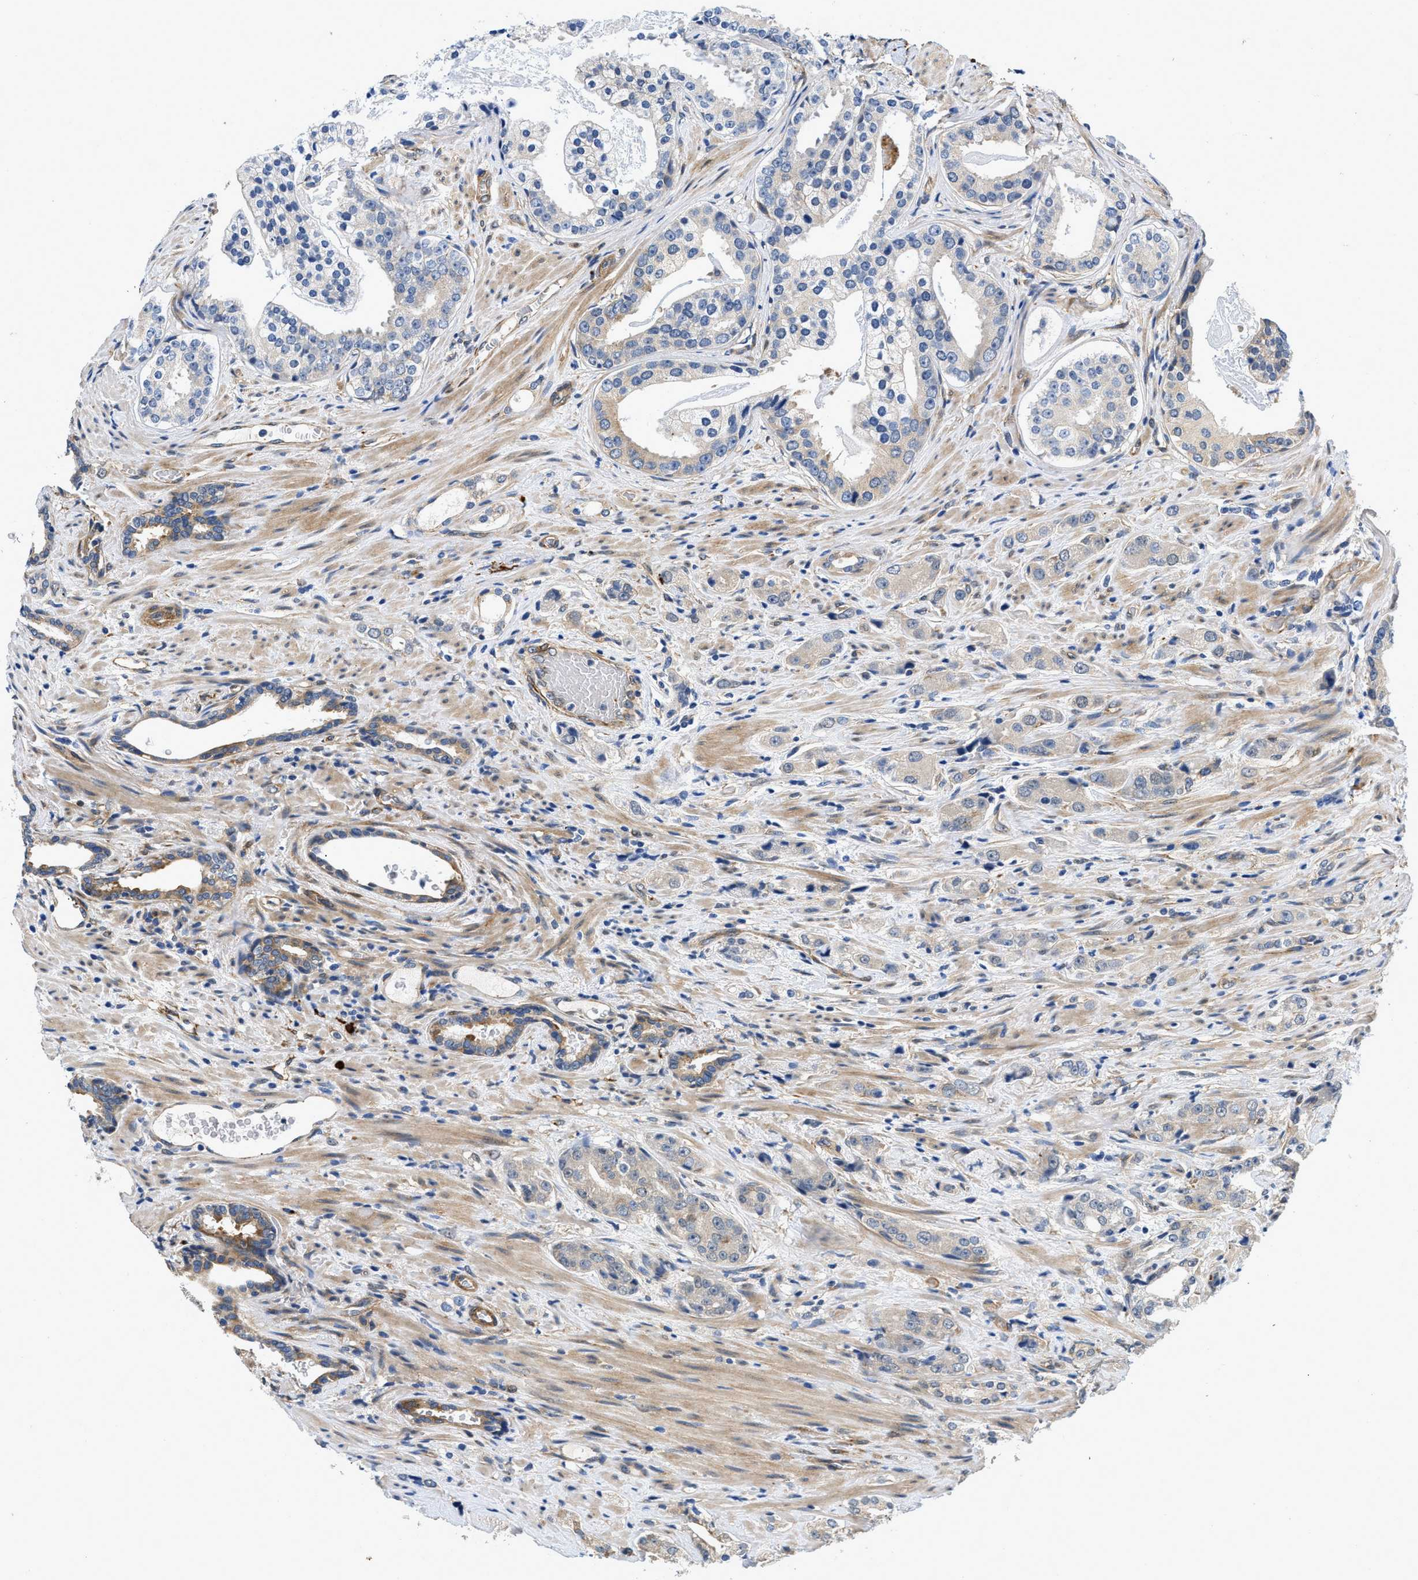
{"staining": {"intensity": "weak", "quantity": "<25%", "location": "cytoplasmic/membranous"}, "tissue": "prostate cancer", "cell_type": "Tumor cells", "image_type": "cancer", "snomed": [{"axis": "morphology", "description": "Adenocarcinoma, High grade"}, {"axis": "topography", "description": "Prostate"}], "caption": "Immunohistochemistry image of neoplastic tissue: prostate cancer stained with DAB displays no significant protein expression in tumor cells. (Brightfield microscopy of DAB immunohistochemistry (IHC) at high magnification).", "gene": "RAPH1", "patient": {"sex": "male", "age": 71}}